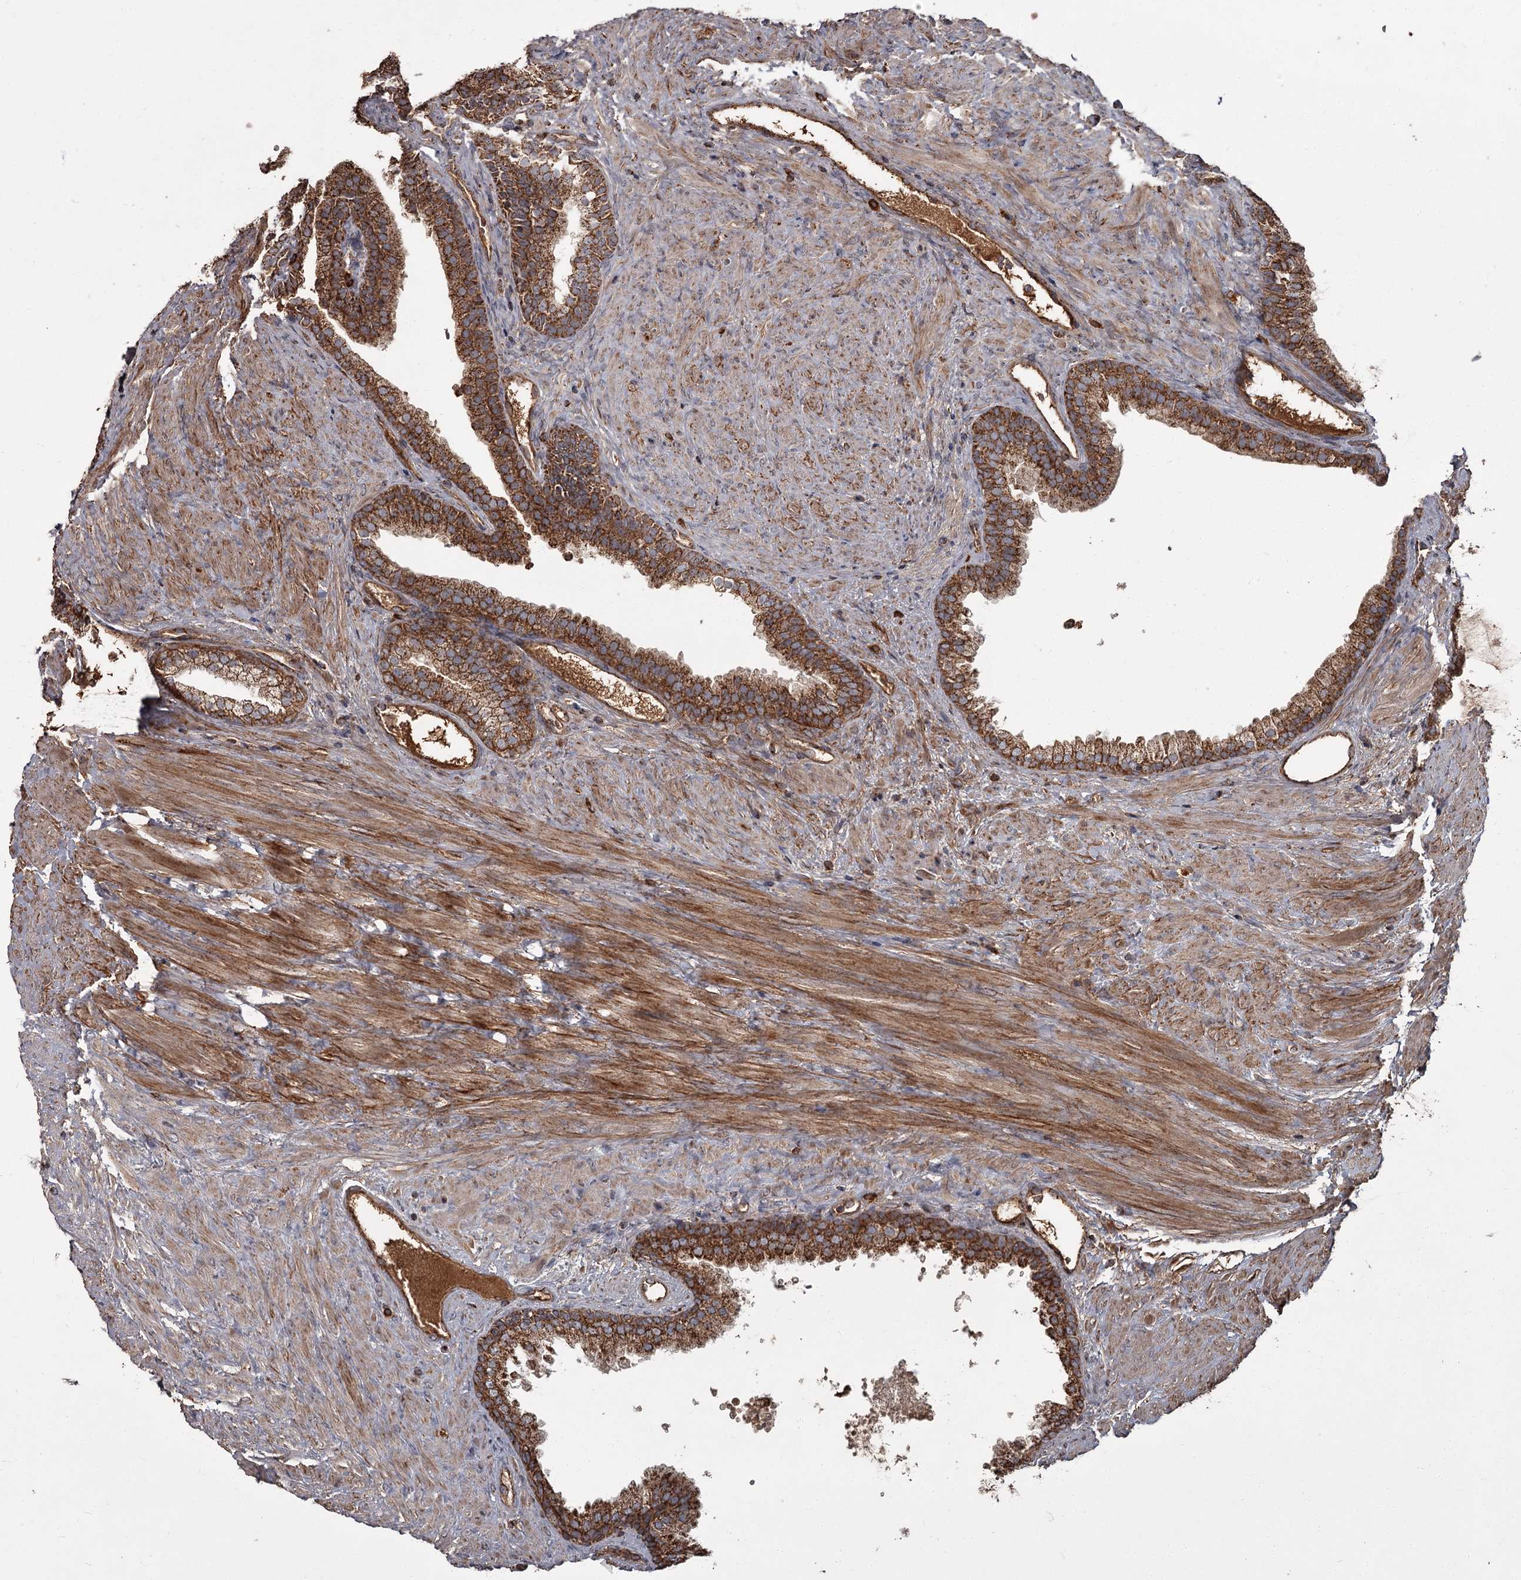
{"staining": {"intensity": "strong", "quantity": ">75%", "location": "cytoplasmic/membranous"}, "tissue": "prostate", "cell_type": "Glandular cells", "image_type": "normal", "snomed": [{"axis": "morphology", "description": "Normal tissue, NOS"}, {"axis": "topography", "description": "Prostate"}], "caption": "Glandular cells demonstrate strong cytoplasmic/membranous expression in about >75% of cells in normal prostate.", "gene": "THAP9", "patient": {"sex": "male", "age": 76}}